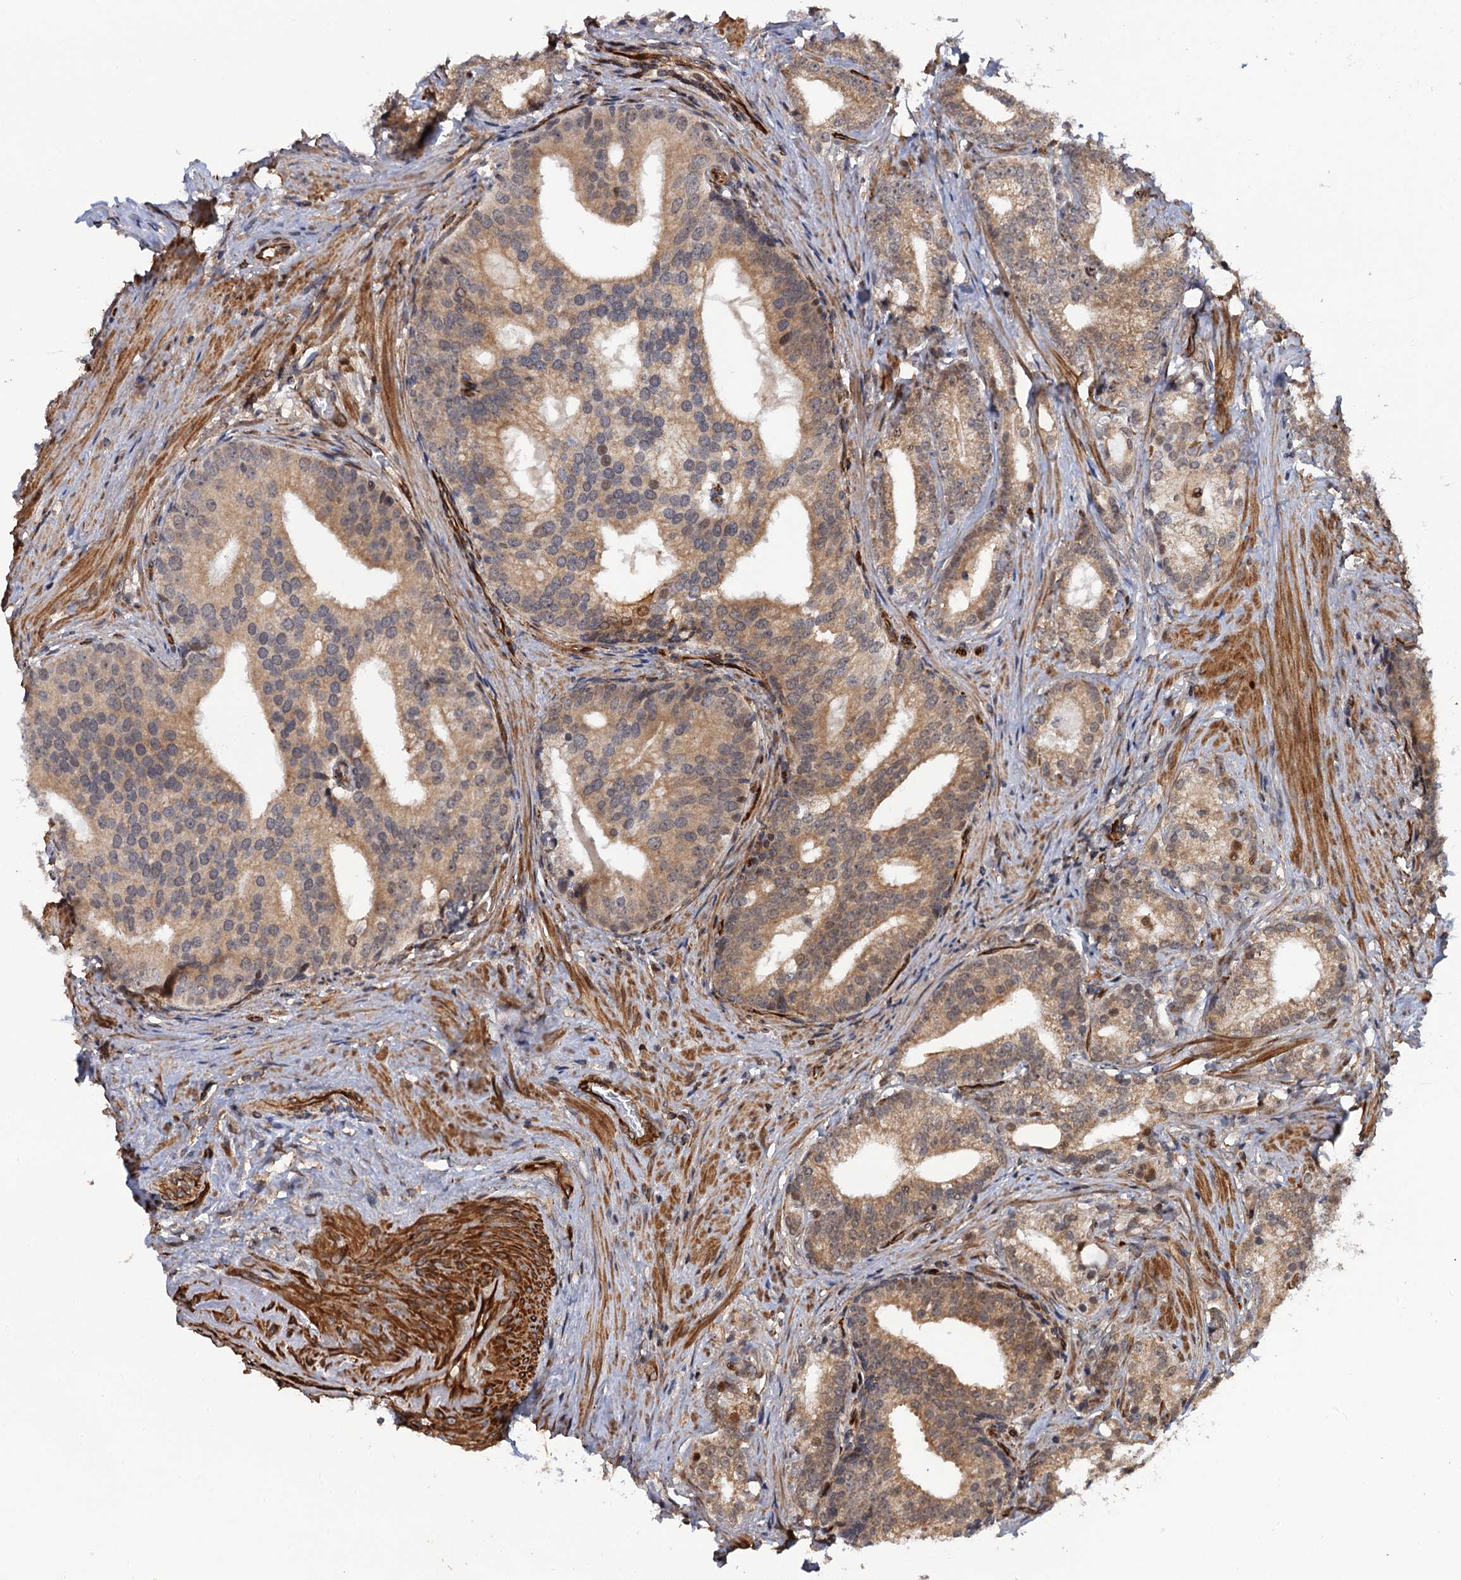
{"staining": {"intensity": "moderate", "quantity": ">75%", "location": "cytoplasmic/membranous"}, "tissue": "prostate cancer", "cell_type": "Tumor cells", "image_type": "cancer", "snomed": [{"axis": "morphology", "description": "Adenocarcinoma, Low grade"}, {"axis": "topography", "description": "Prostate"}], "caption": "Moderate cytoplasmic/membranous protein staining is identified in approximately >75% of tumor cells in low-grade adenocarcinoma (prostate).", "gene": "FSIP1", "patient": {"sex": "male", "age": 71}}